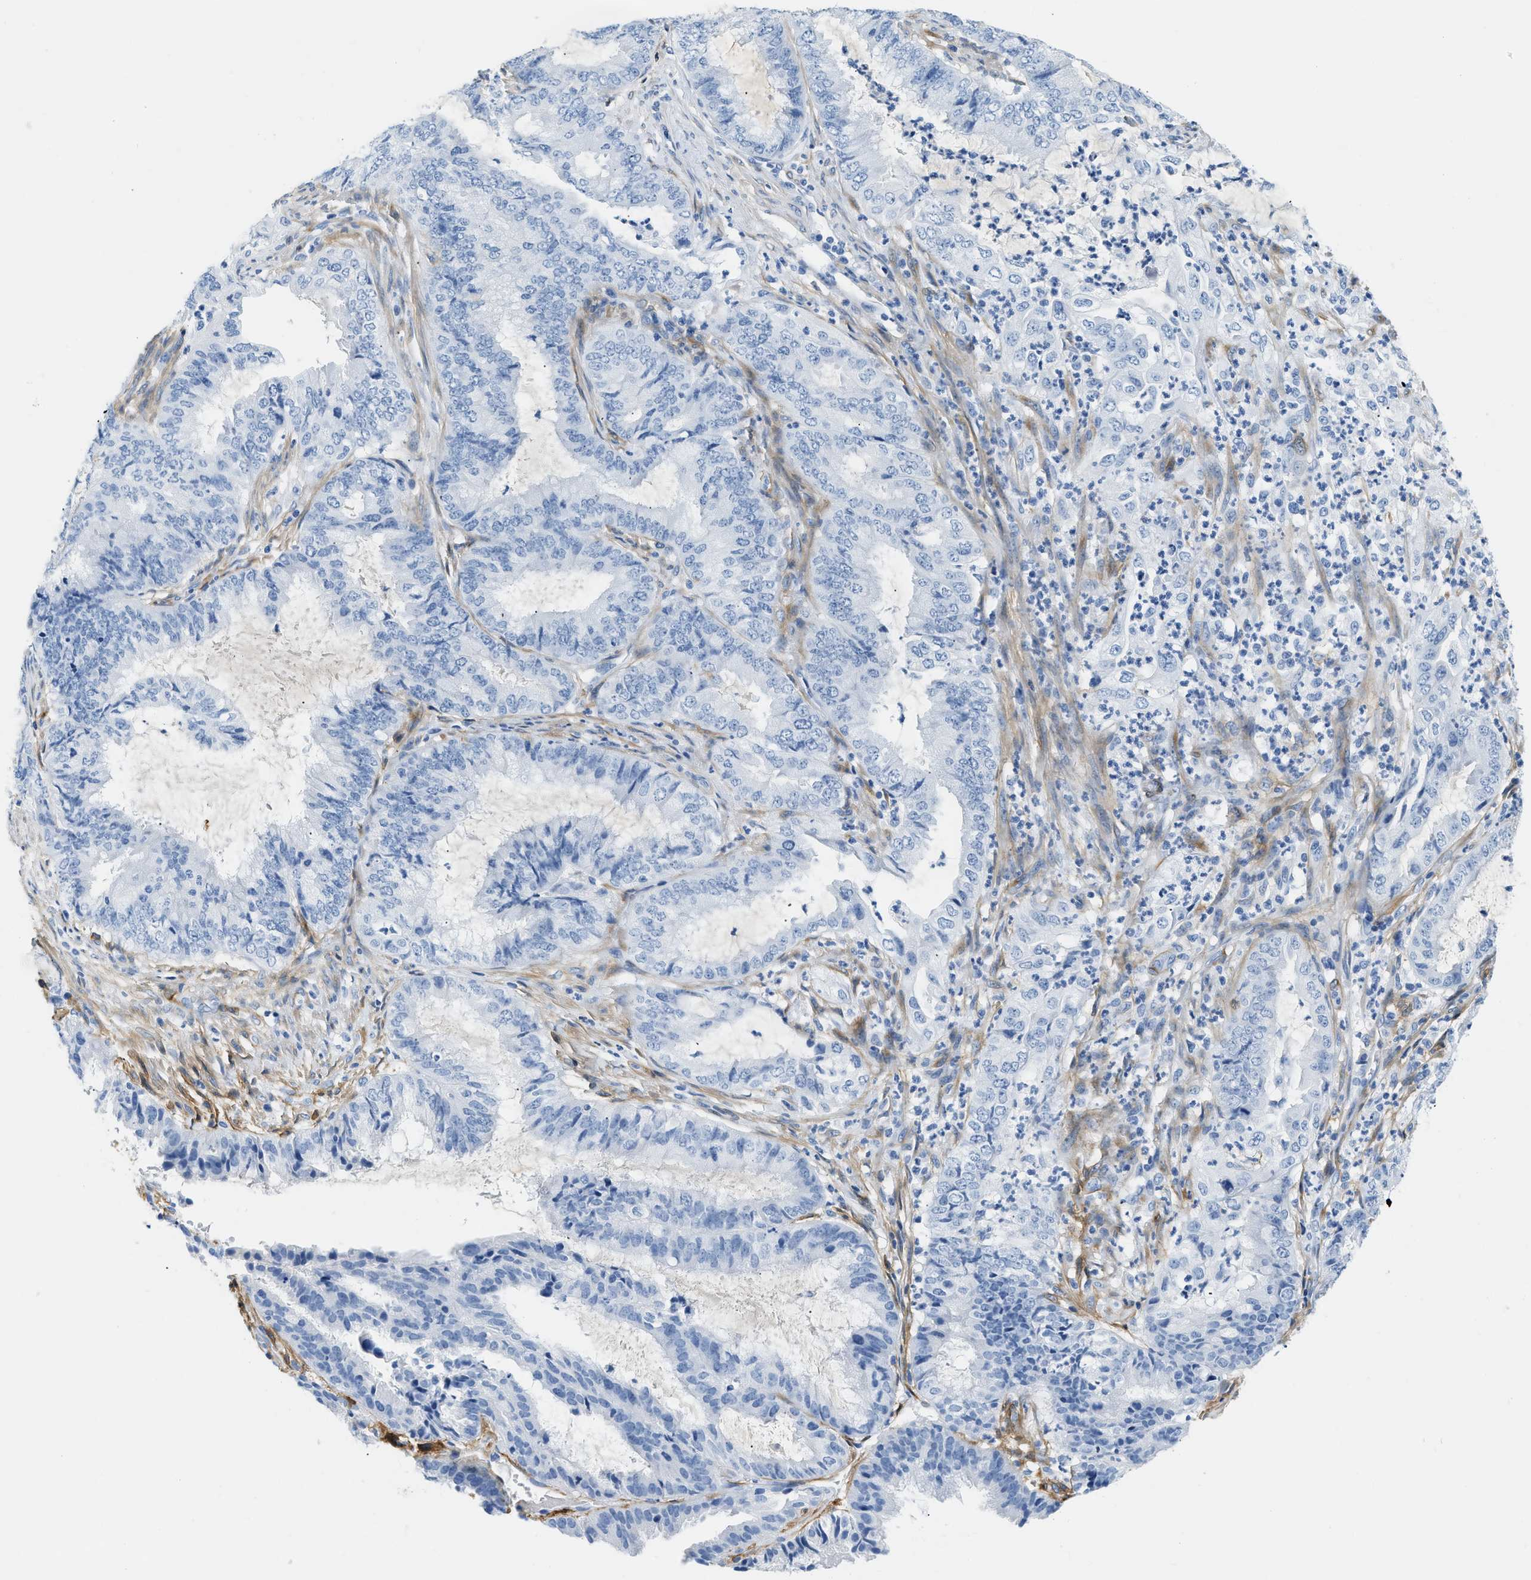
{"staining": {"intensity": "negative", "quantity": "none", "location": "none"}, "tissue": "endometrial cancer", "cell_type": "Tumor cells", "image_type": "cancer", "snomed": [{"axis": "morphology", "description": "Adenocarcinoma, NOS"}, {"axis": "topography", "description": "Endometrium"}], "caption": "IHC photomicrograph of adenocarcinoma (endometrial) stained for a protein (brown), which exhibits no positivity in tumor cells.", "gene": "PDGFRB", "patient": {"sex": "female", "age": 51}}